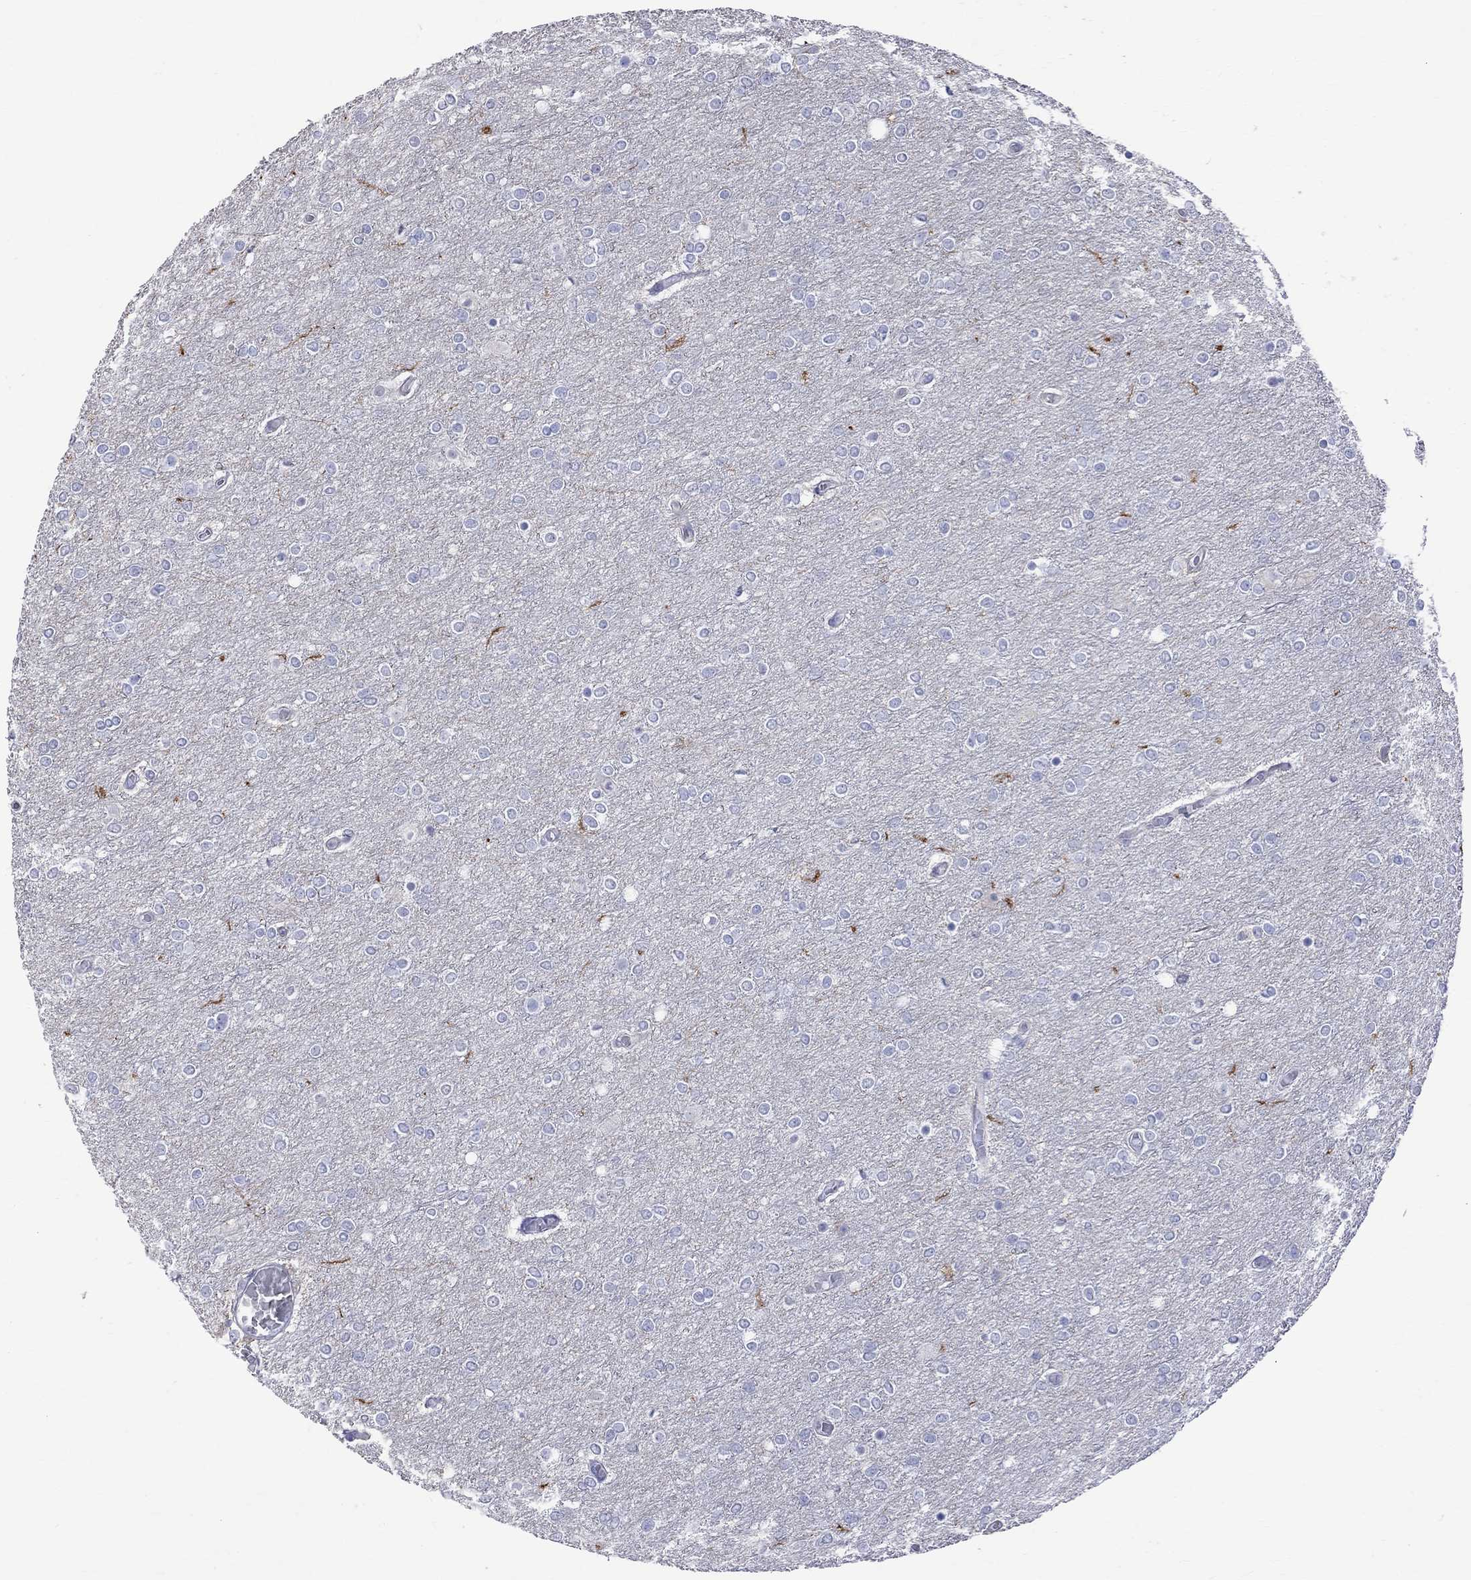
{"staining": {"intensity": "negative", "quantity": "none", "location": "none"}, "tissue": "glioma", "cell_type": "Tumor cells", "image_type": "cancer", "snomed": [{"axis": "morphology", "description": "Glioma, malignant, High grade"}, {"axis": "topography", "description": "Brain"}], "caption": "A high-resolution photomicrograph shows immunohistochemistry staining of malignant high-grade glioma, which reveals no significant staining in tumor cells.", "gene": "S100A3", "patient": {"sex": "female", "age": 61}}